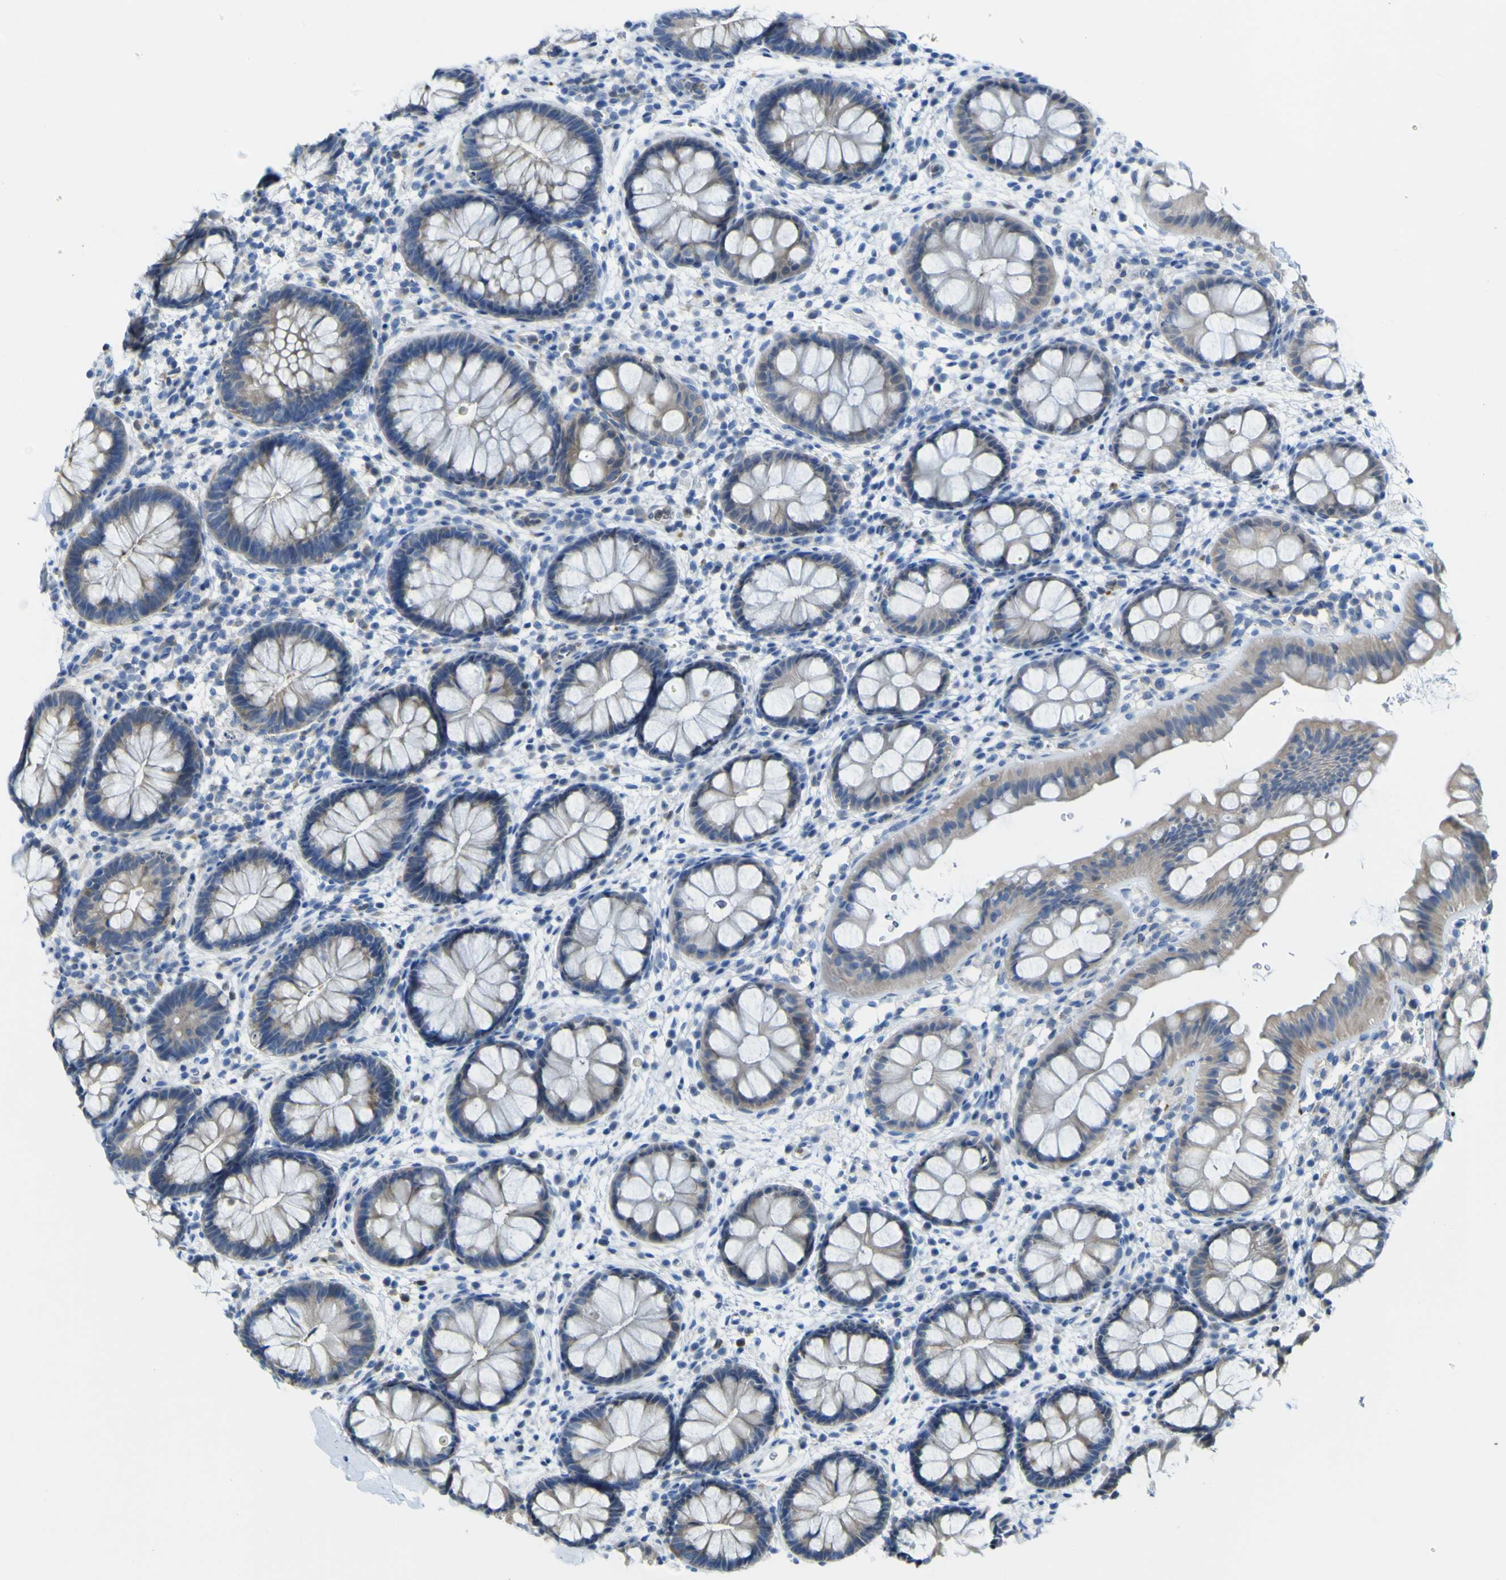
{"staining": {"intensity": "moderate", "quantity": "<25%", "location": "cytoplasmic/membranous"}, "tissue": "rectum", "cell_type": "Glandular cells", "image_type": "normal", "snomed": [{"axis": "morphology", "description": "Normal tissue, NOS"}, {"axis": "topography", "description": "Rectum"}], "caption": "Immunohistochemical staining of benign human rectum reveals <25% levels of moderate cytoplasmic/membranous protein expression in about <25% of glandular cells. The staining was performed using DAB (3,3'-diaminobenzidine) to visualize the protein expression in brown, while the nuclei were stained in blue with hematoxylin (Magnification: 20x).", "gene": "ABHD3", "patient": {"sex": "female", "age": 24}}